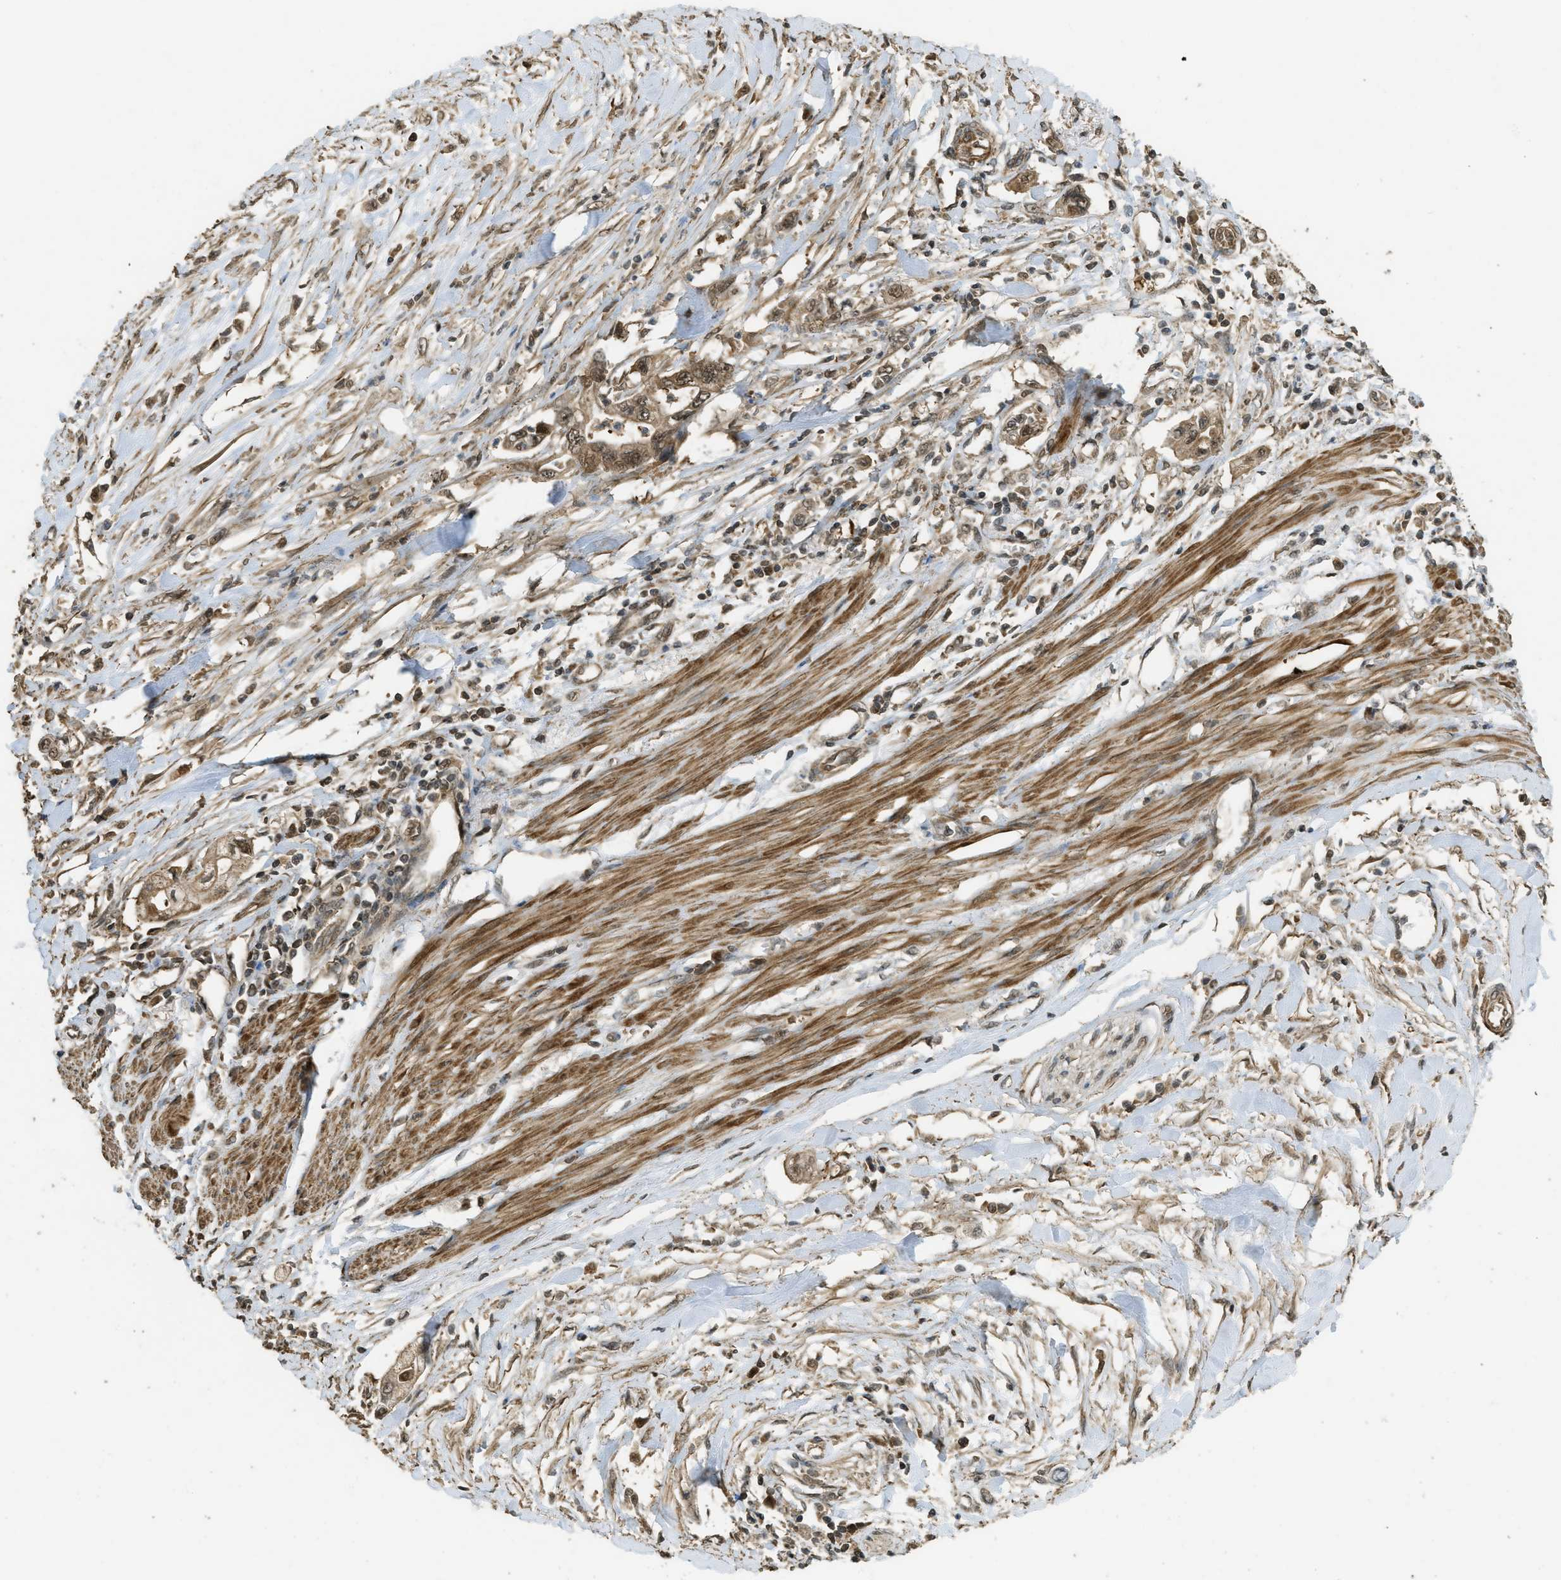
{"staining": {"intensity": "moderate", "quantity": ">75%", "location": "cytoplasmic/membranous,nuclear"}, "tissue": "pancreatic cancer", "cell_type": "Tumor cells", "image_type": "cancer", "snomed": [{"axis": "morphology", "description": "Adenocarcinoma, NOS"}, {"axis": "topography", "description": "Pancreas"}], "caption": "The image shows a brown stain indicating the presence of a protein in the cytoplasmic/membranous and nuclear of tumor cells in adenocarcinoma (pancreatic).", "gene": "CTPS1", "patient": {"sex": "male", "age": 56}}